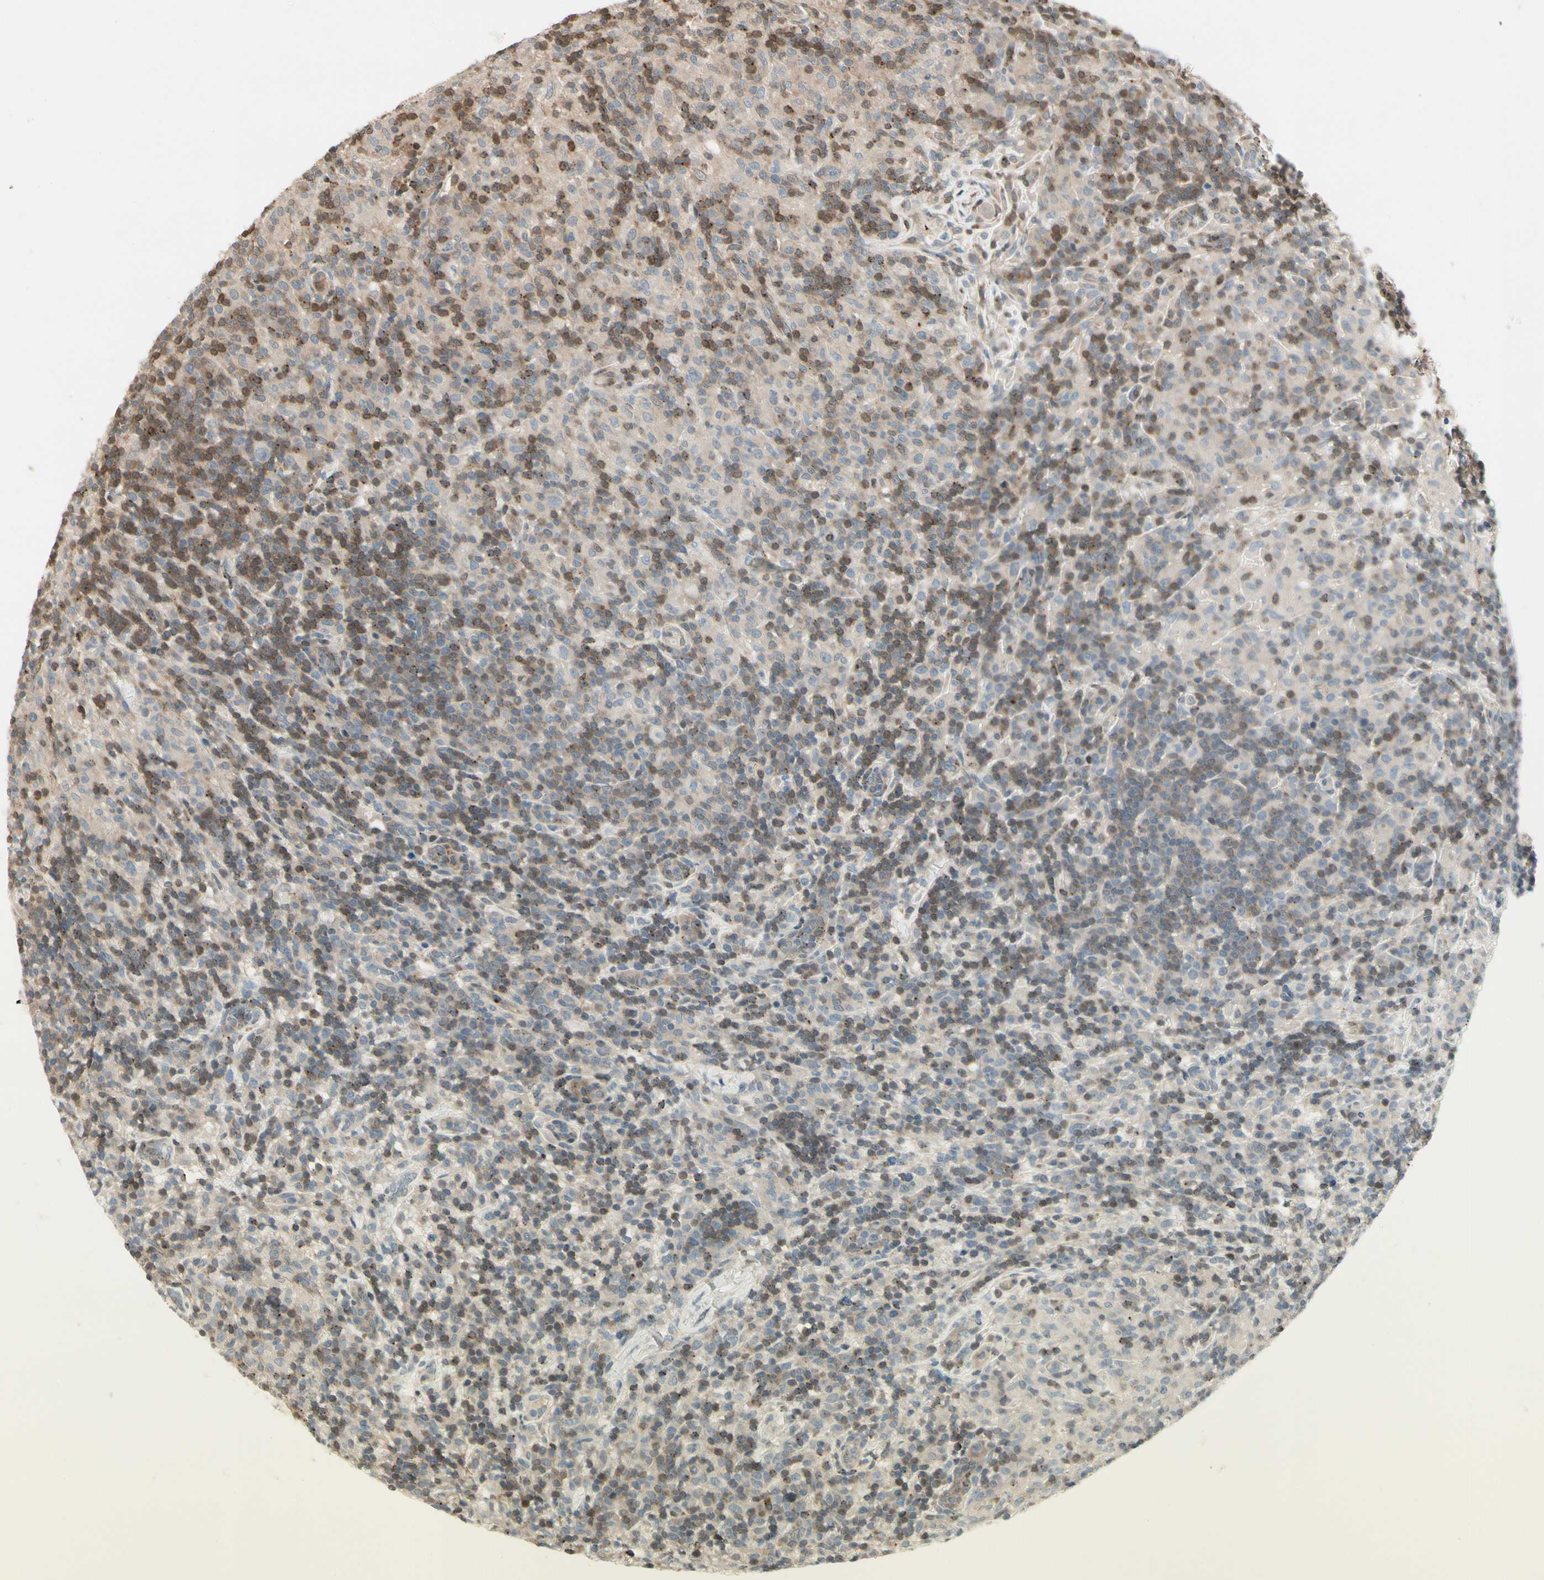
{"staining": {"intensity": "moderate", "quantity": "25%-75%", "location": "cytoplasmic/membranous"}, "tissue": "lymphoma", "cell_type": "Tumor cells", "image_type": "cancer", "snomed": [{"axis": "morphology", "description": "Hodgkin's disease, NOS"}, {"axis": "topography", "description": "Lymph node"}], "caption": "Protein staining of lymphoma tissue shows moderate cytoplasmic/membranous staining in approximately 25%-75% of tumor cells.", "gene": "EVC", "patient": {"sex": "male", "age": 70}}